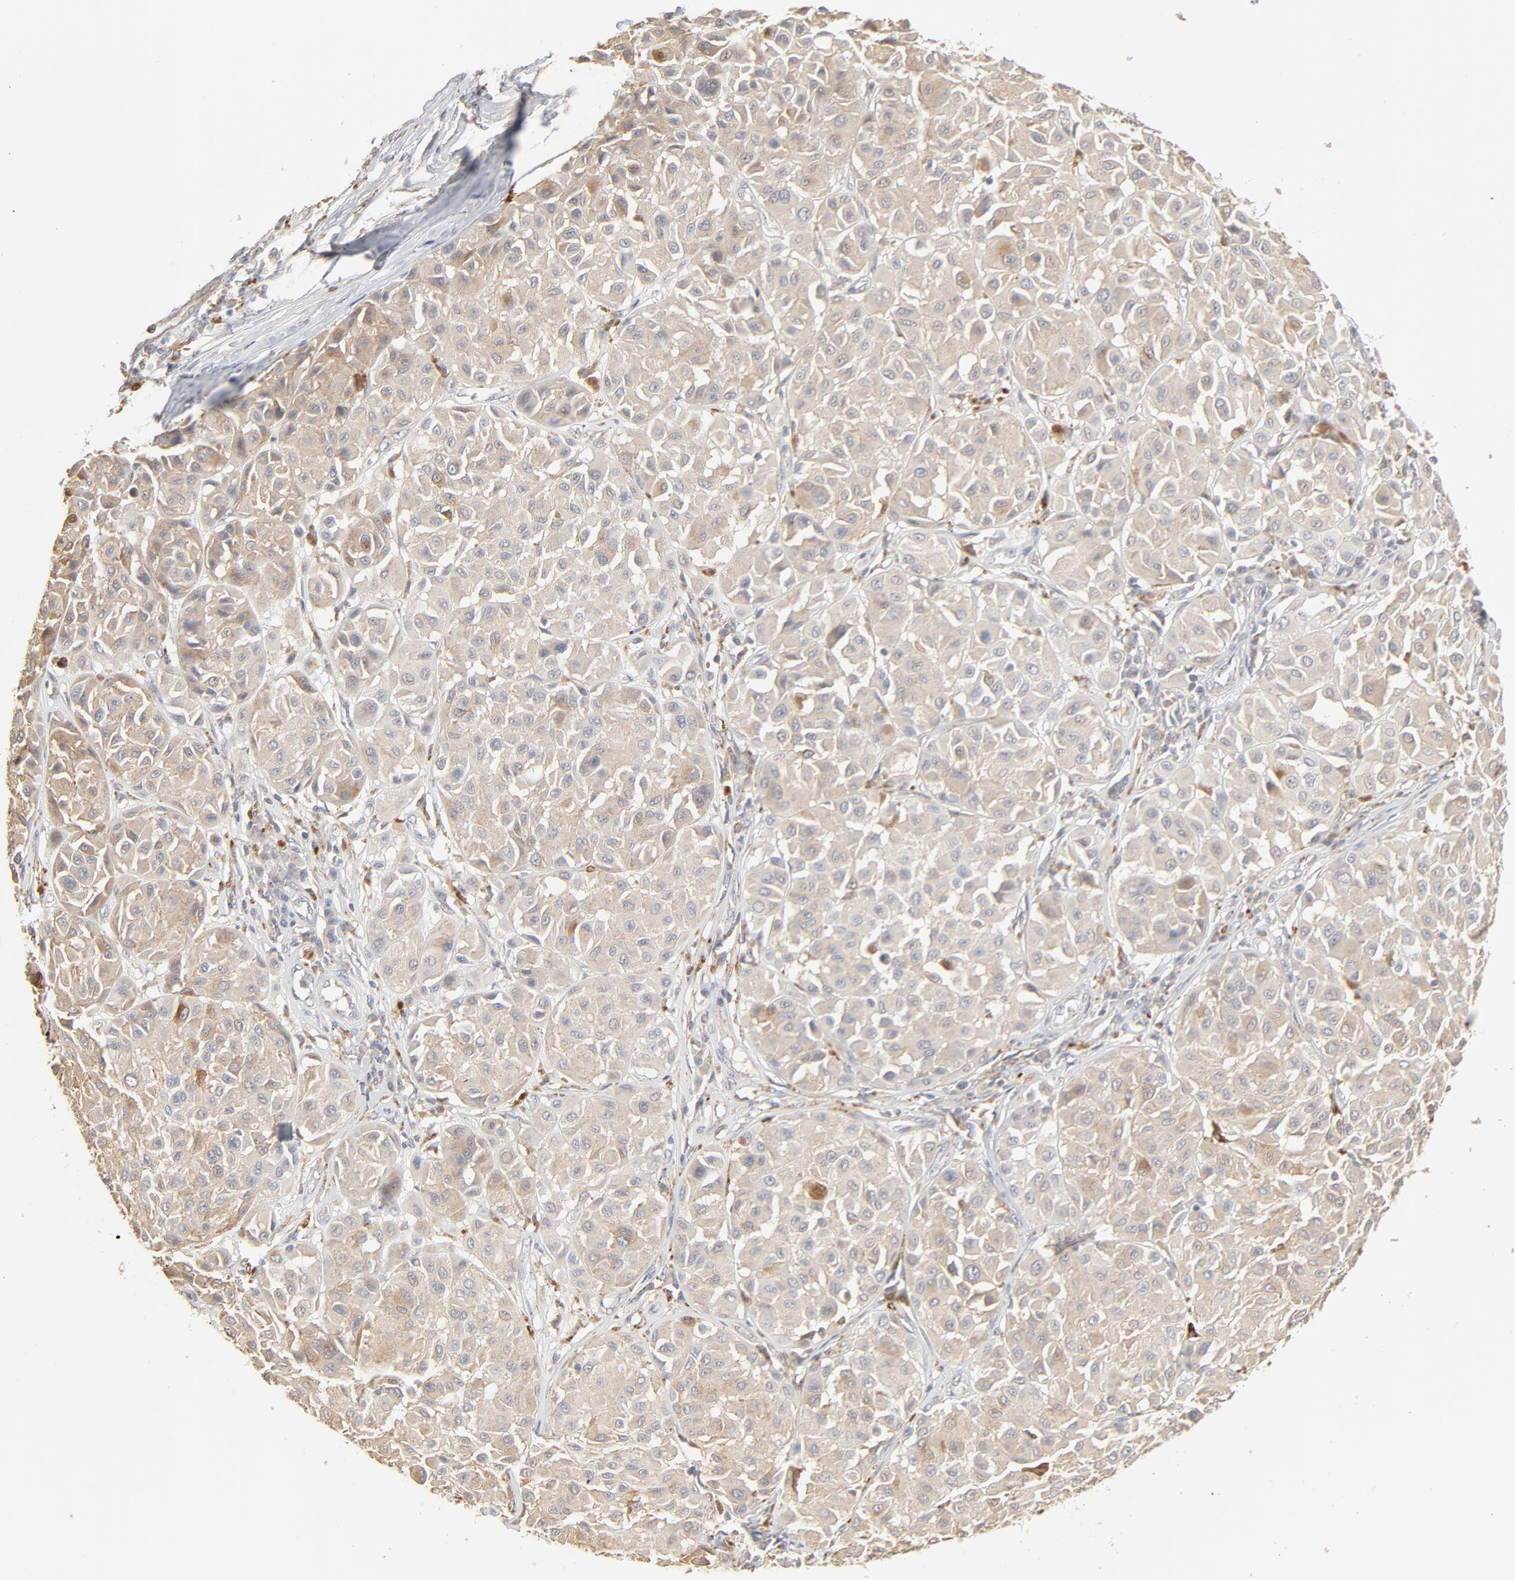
{"staining": {"intensity": "weak", "quantity": ">75%", "location": "cytoplasmic/membranous"}, "tissue": "melanoma", "cell_type": "Tumor cells", "image_type": "cancer", "snomed": [{"axis": "morphology", "description": "Malignant melanoma, Metastatic site"}, {"axis": "topography", "description": "Soft tissue"}], "caption": "The immunohistochemical stain labels weak cytoplasmic/membranous staining in tumor cells of malignant melanoma (metastatic site) tissue. Nuclei are stained in blue.", "gene": "POMT2", "patient": {"sex": "male", "age": 41}}